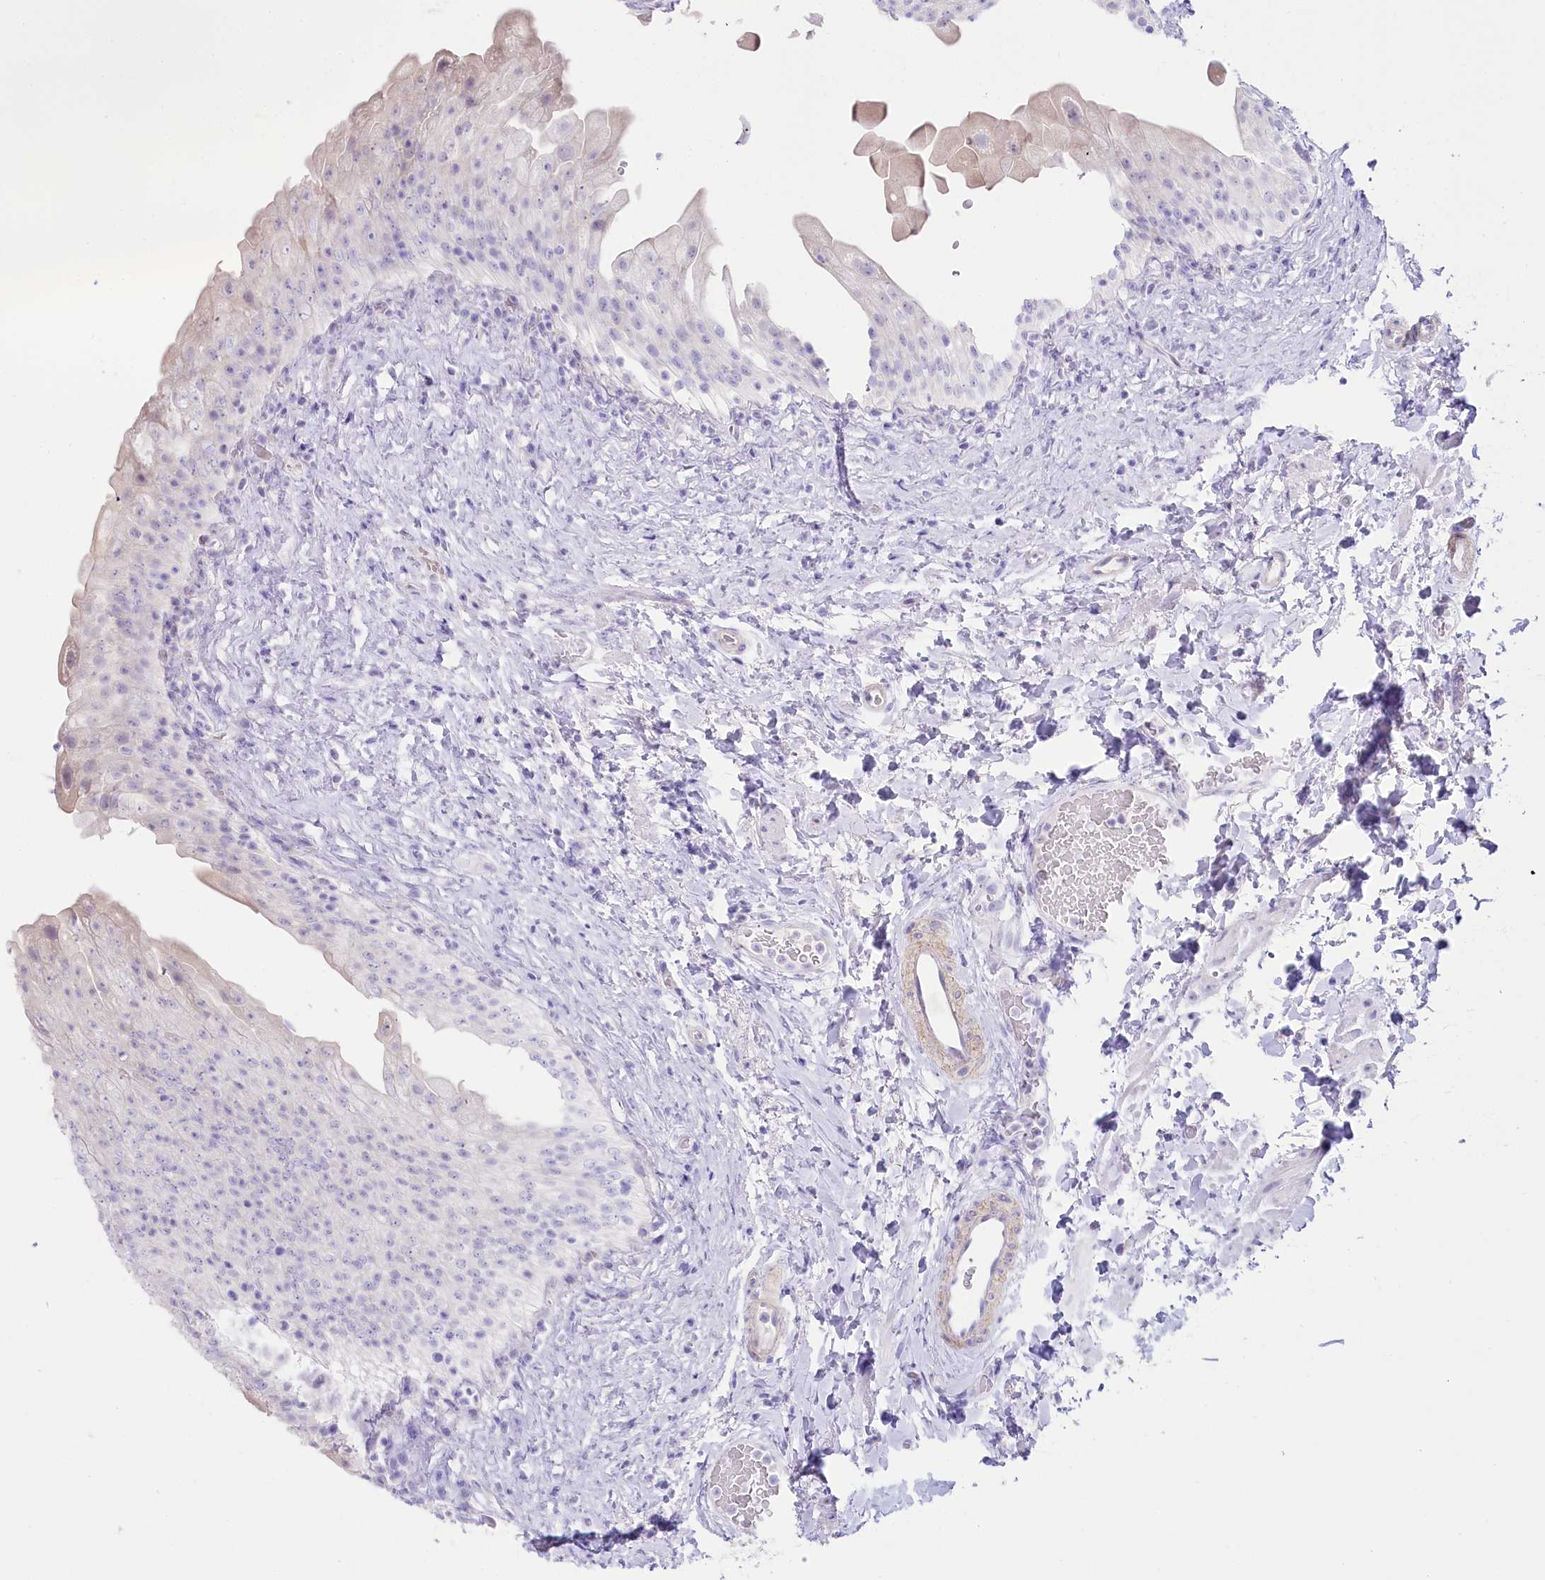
{"staining": {"intensity": "weak", "quantity": "<25%", "location": "cytoplasmic/membranous"}, "tissue": "urinary bladder", "cell_type": "Urothelial cells", "image_type": "normal", "snomed": [{"axis": "morphology", "description": "Normal tissue, NOS"}, {"axis": "topography", "description": "Urinary bladder"}], "caption": "Protein analysis of normal urinary bladder exhibits no significant staining in urothelial cells.", "gene": "MYOZ1", "patient": {"sex": "female", "age": 27}}